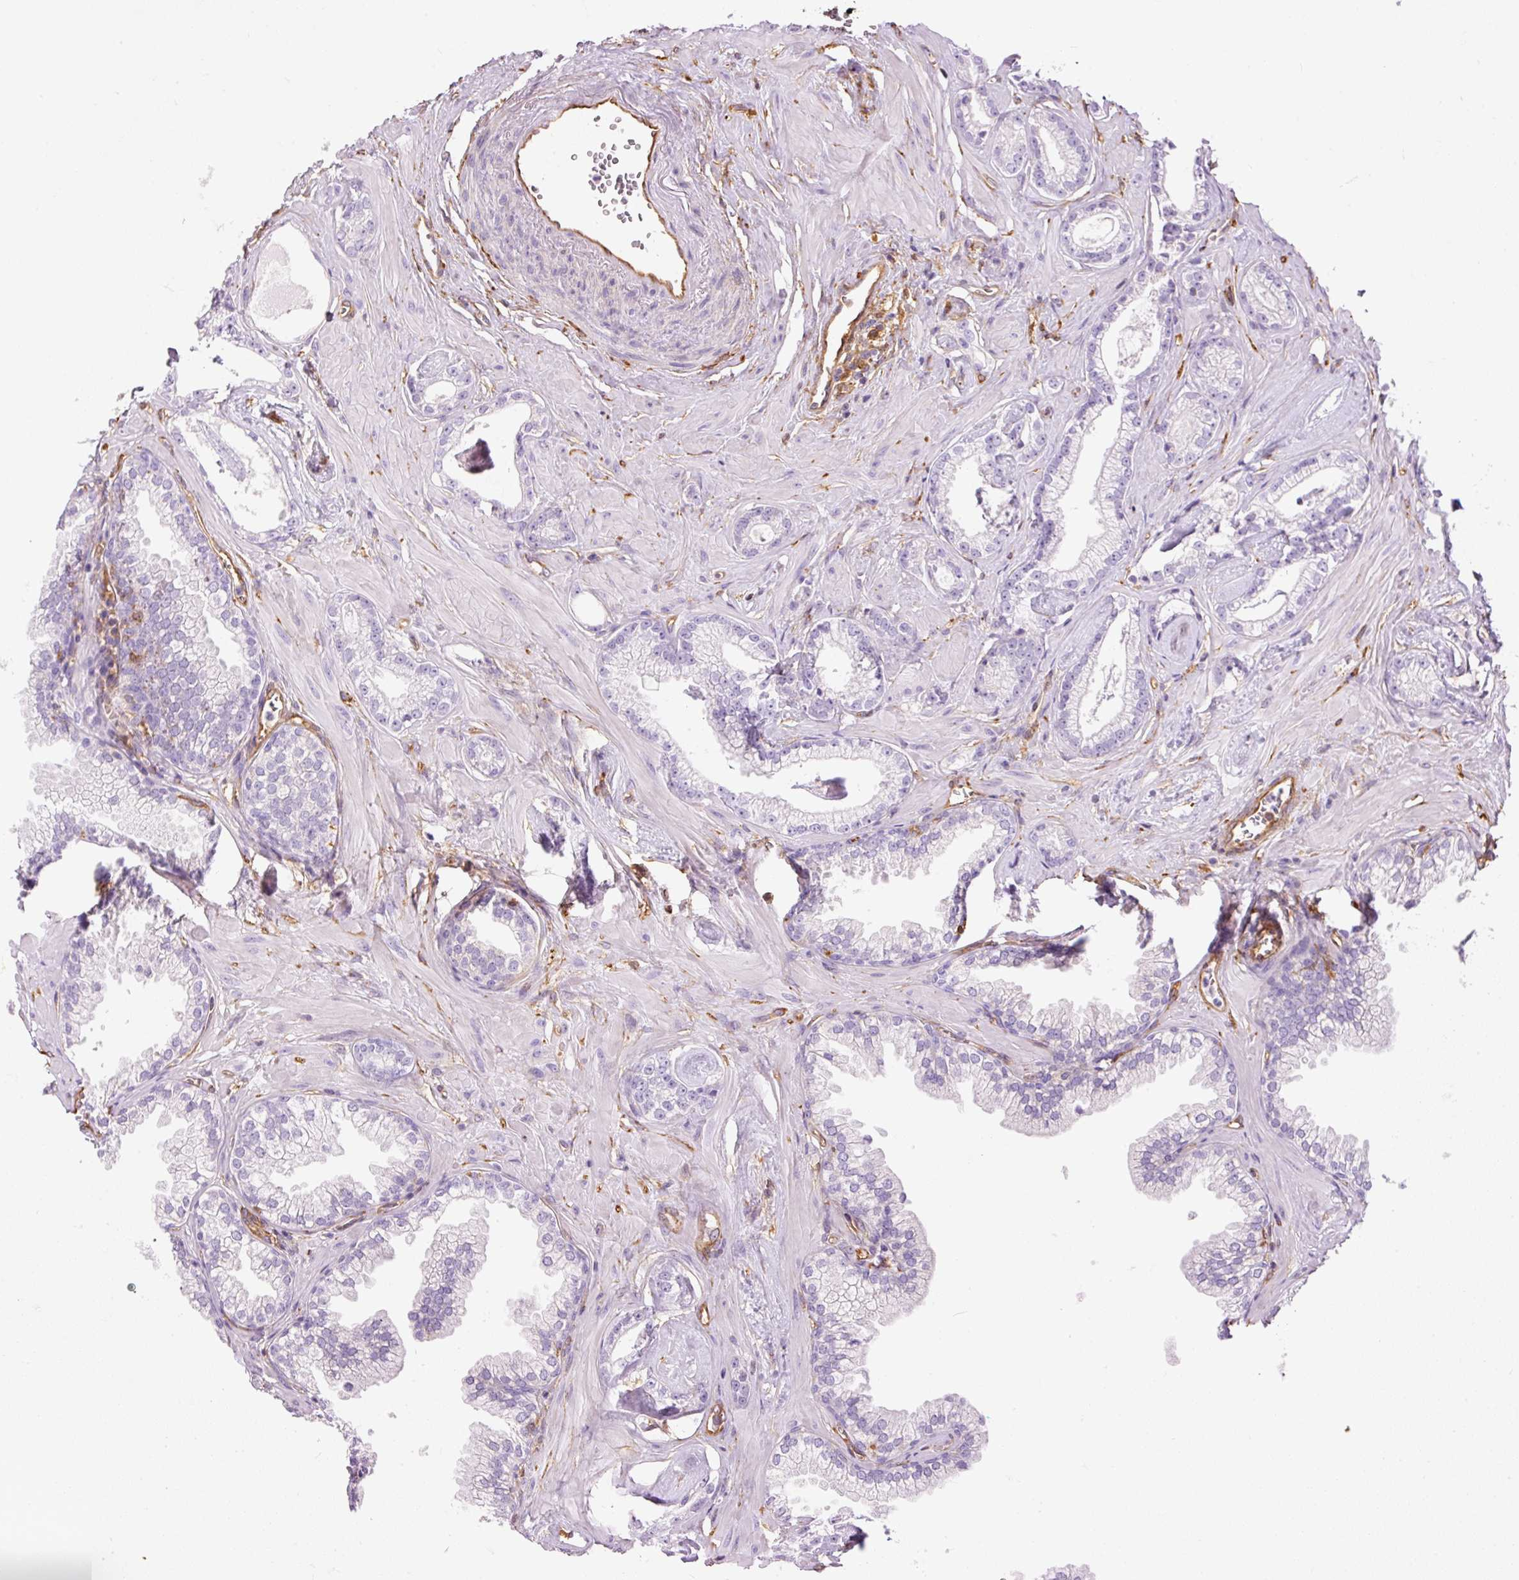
{"staining": {"intensity": "negative", "quantity": "none", "location": "none"}, "tissue": "prostate cancer", "cell_type": "Tumor cells", "image_type": "cancer", "snomed": [{"axis": "morphology", "description": "Adenocarcinoma, Low grade"}, {"axis": "topography", "description": "Prostate"}], "caption": "Prostate cancer (adenocarcinoma (low-grade)) was stained to show a protein in brown. There is no significant expression in tumor cells.", "gene": "IL10RB", "patient": {"sex": "male", "age": 60}}